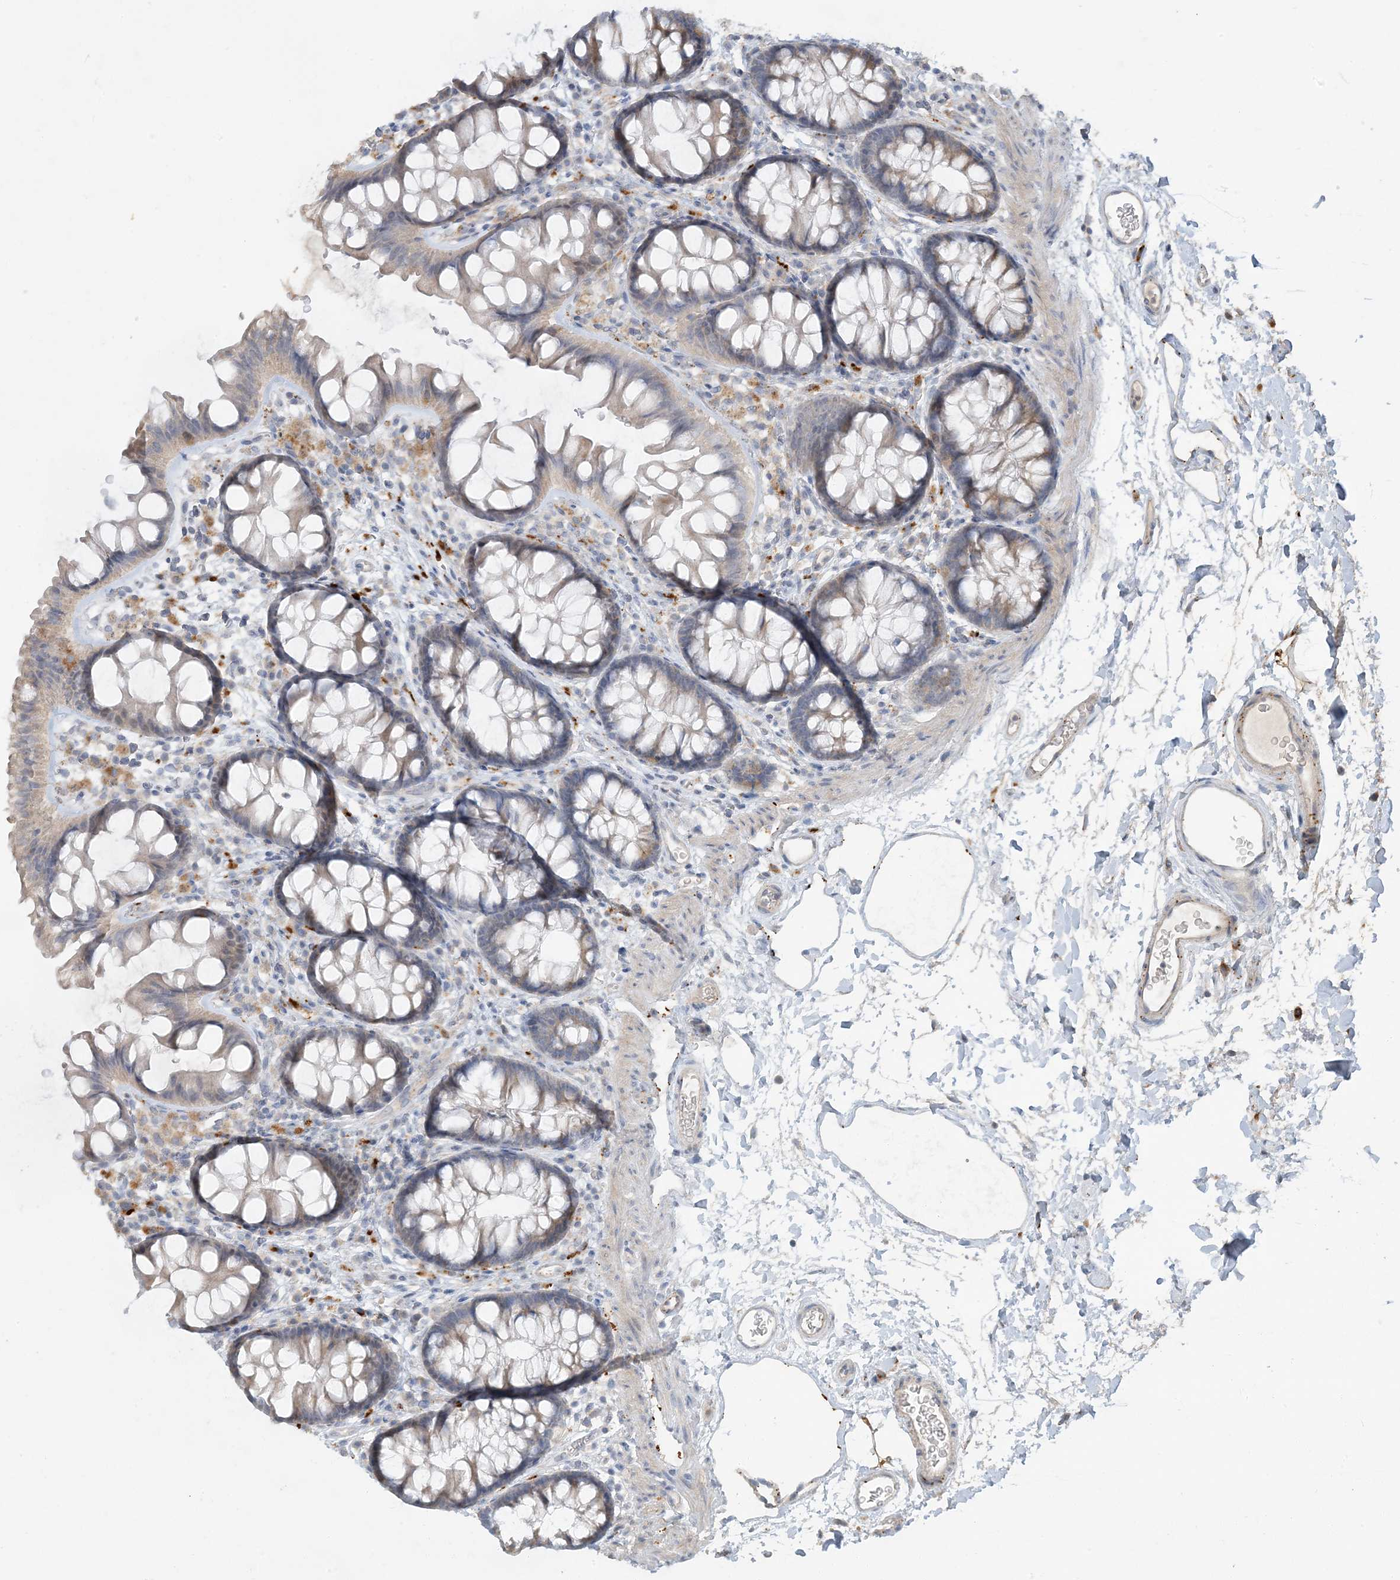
{"staining": {"intensity": "weak", "quantity": "25%-75%", "location": "cytoplasmic/membranous"}, "tissue": "colon", "cell_type": "Endothelial cells", "image_type": "normal", "snomed": [{"axis": "morphology", "description": "Normal tissue, NOS"}, {"axis": "topography", "description": "Colon"}], "caption": "Protein expression analysis of normal human colon reveals weak cytoplasmic/membranous expression in about 25%-75% of endothelial cells.", "gene": "LTN1", "patient": {"sex": "female", "age": 62}}